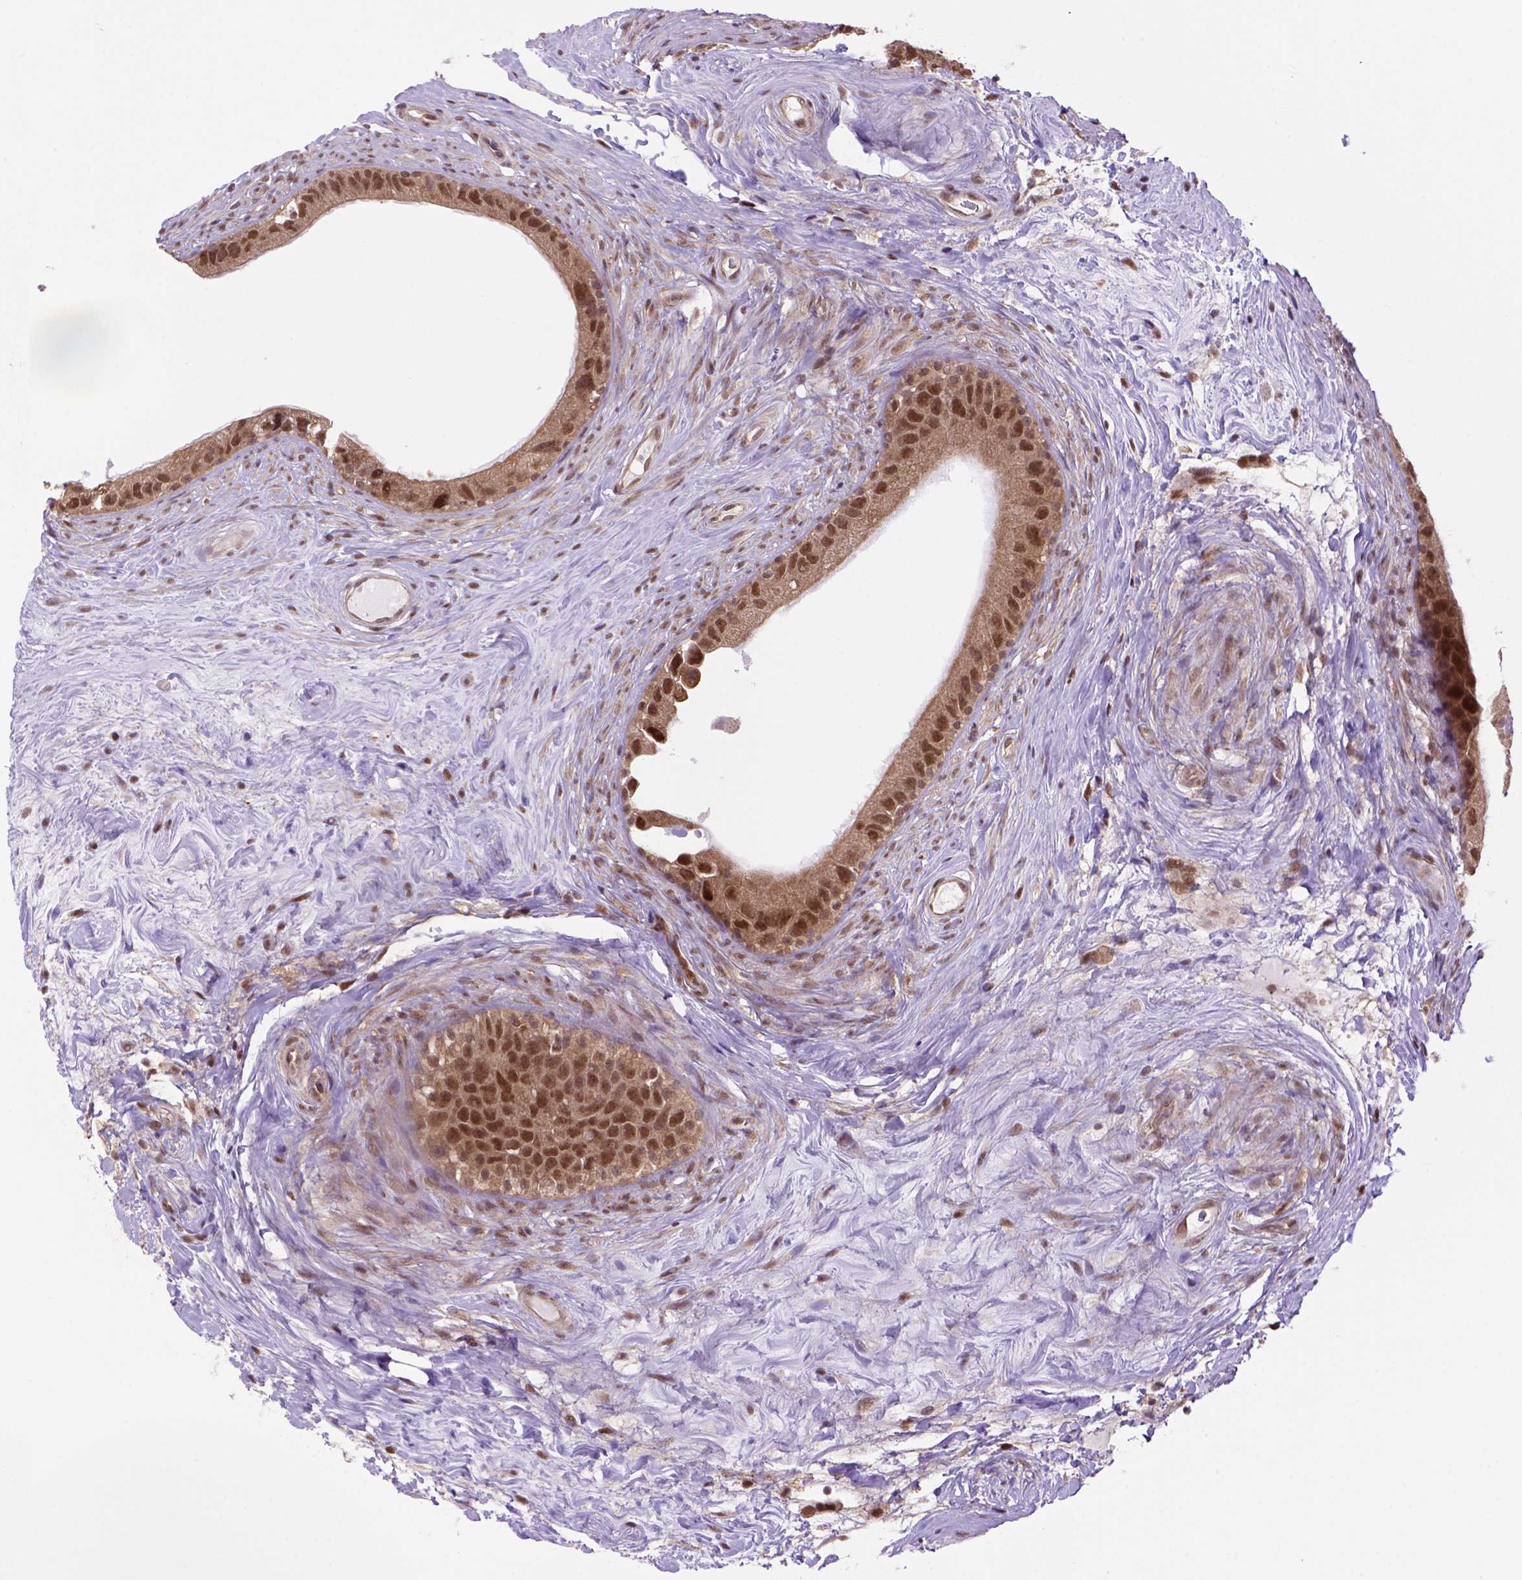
{"staining": {"intensity": "moderate", "quantity": ">75%", "location": "cytoplasmic/membranous,nuclear"}, "tissue": "epididymis", "cell_type": "Glandular cells", "image_type": "normal", "snomed": [{"axis": "morphology", "description": "Normal tissue, NOS"}, {"axis": "topography", "description": "Epididymis"}], "caption": "Brown immunohistochemical staining in normal human epididymis displays moderate cytoplasmic/membranous,nuclear expression in about >75% of glandular cells. (DAB = brown stain, brightfield microscopy at high magnification).", "gene": "PSMC2", "patient": {"sex": "male", "age": 59}}